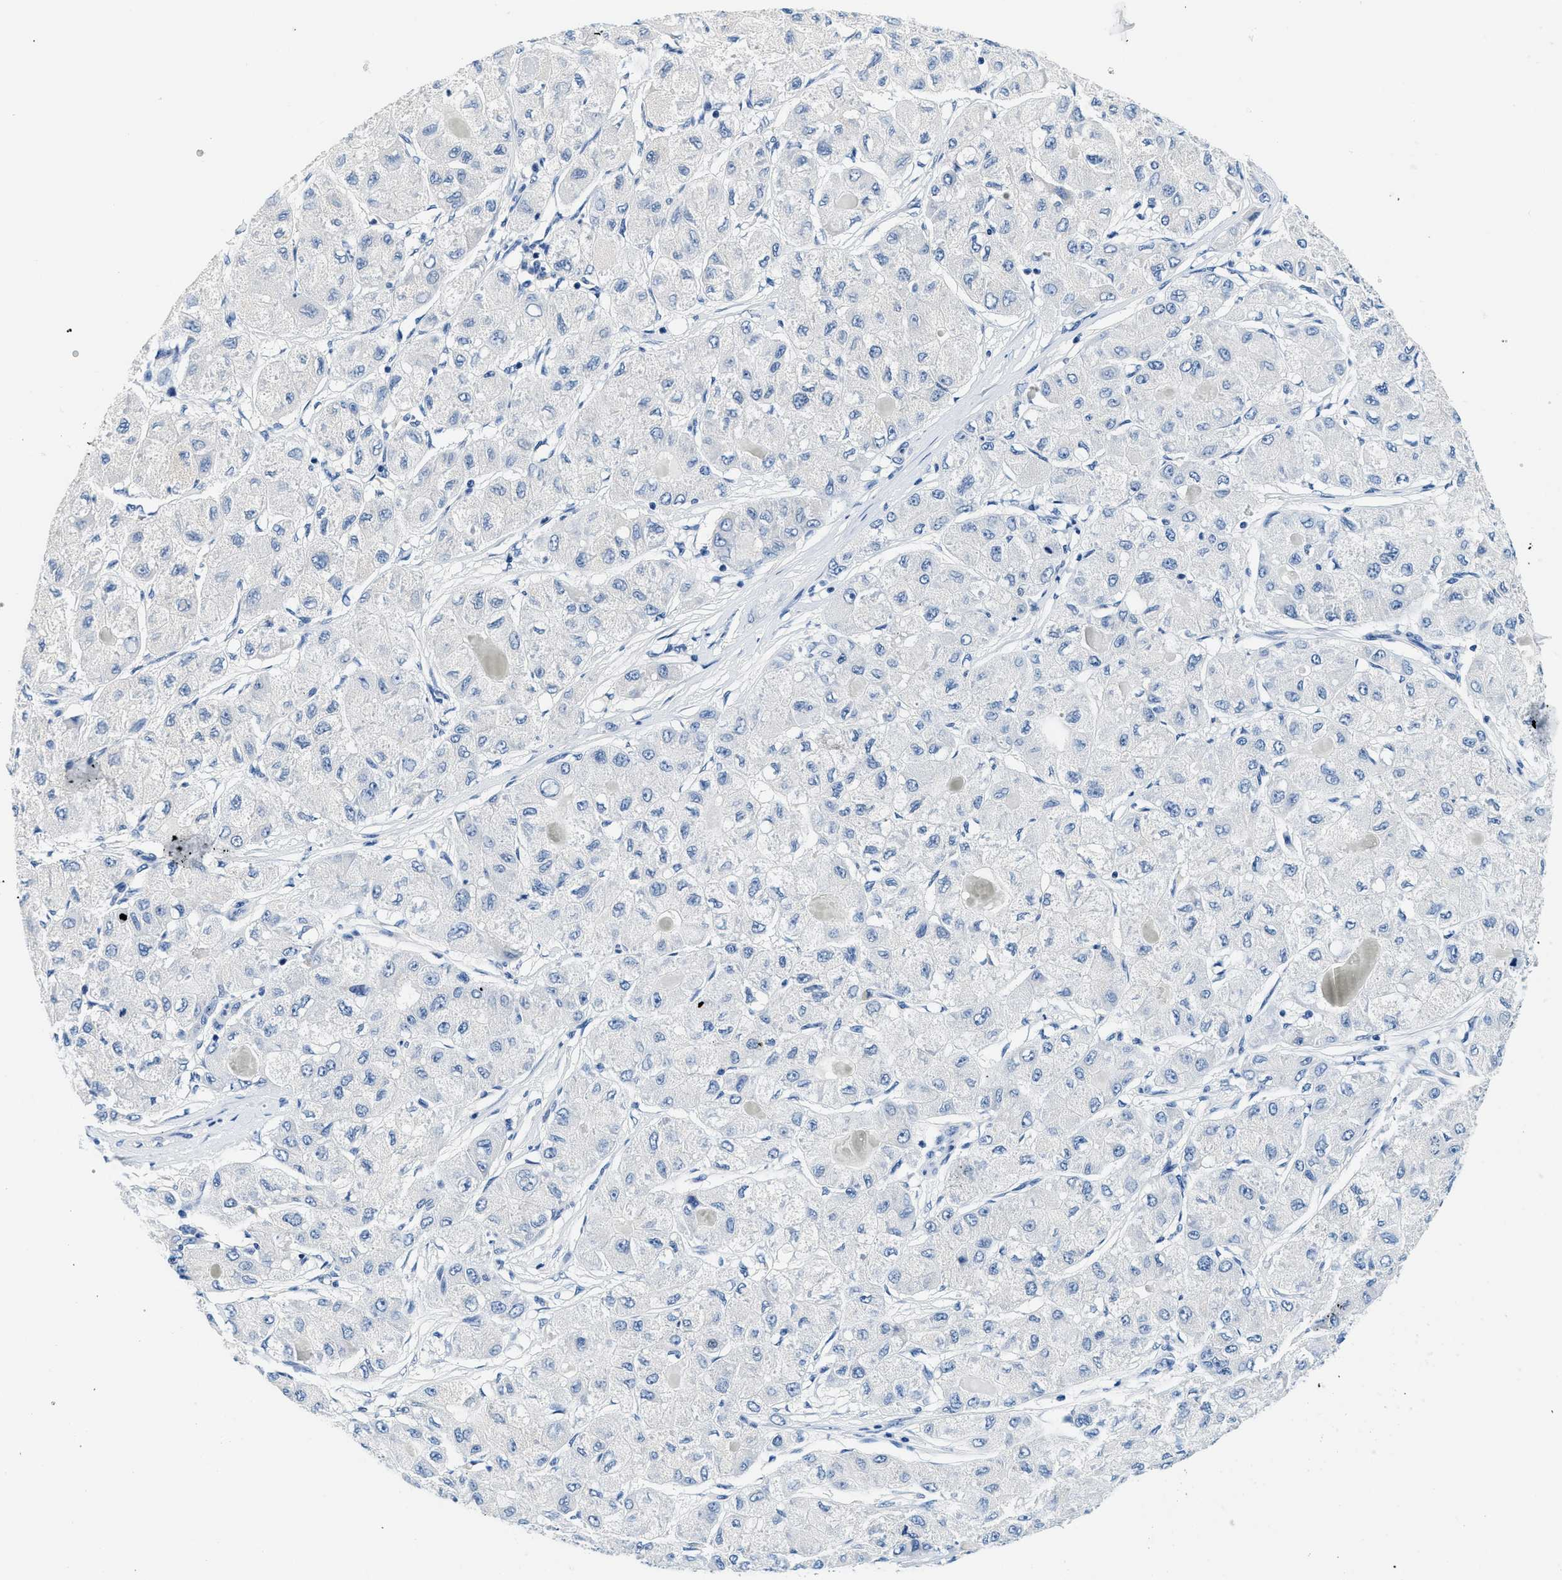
{"staining": {"intensity": "negative", "quantity": "none", "location": "none"}, "tissue": "liver cancer", "cell_type": "Tumor cells", "image_type": "cancer", "snomed": [{"axis": "morphology", "description": "Carcinoma, Hepatocellular, NOS"}, {"axis": "topography", "description": "Liver"}], "caption": "Tumor cells are negative for brown protein staining in liver hepatocellular carcinoma.", "gene": "GSTM3", "patient": {"sex": "male", "age": 80}}